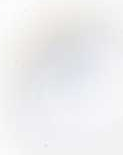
{"staining": {"intensity": "weak", "quantity": ">75%", "location": "cytoplasmic/membranous"}, "tissue": "parathyroid gland", "cell_type": "Glandular cells", "image_type": "normal", "snomed": [{"axis": "morphology", "description": "Normal tissue, NOS"}, {"axis": "topography", "description": "Parathyroid gland"}], "caption": "Glandular cells reveal low levels of weak cytoplasmic/membranous expression in approximately >75% of cells in unremarkable parathyroid gland. Ihc stains the protein in brown and the nuclei are stained blue.", "gene": "DDX60L", "patient": {"sex": "female", "age": 71}}